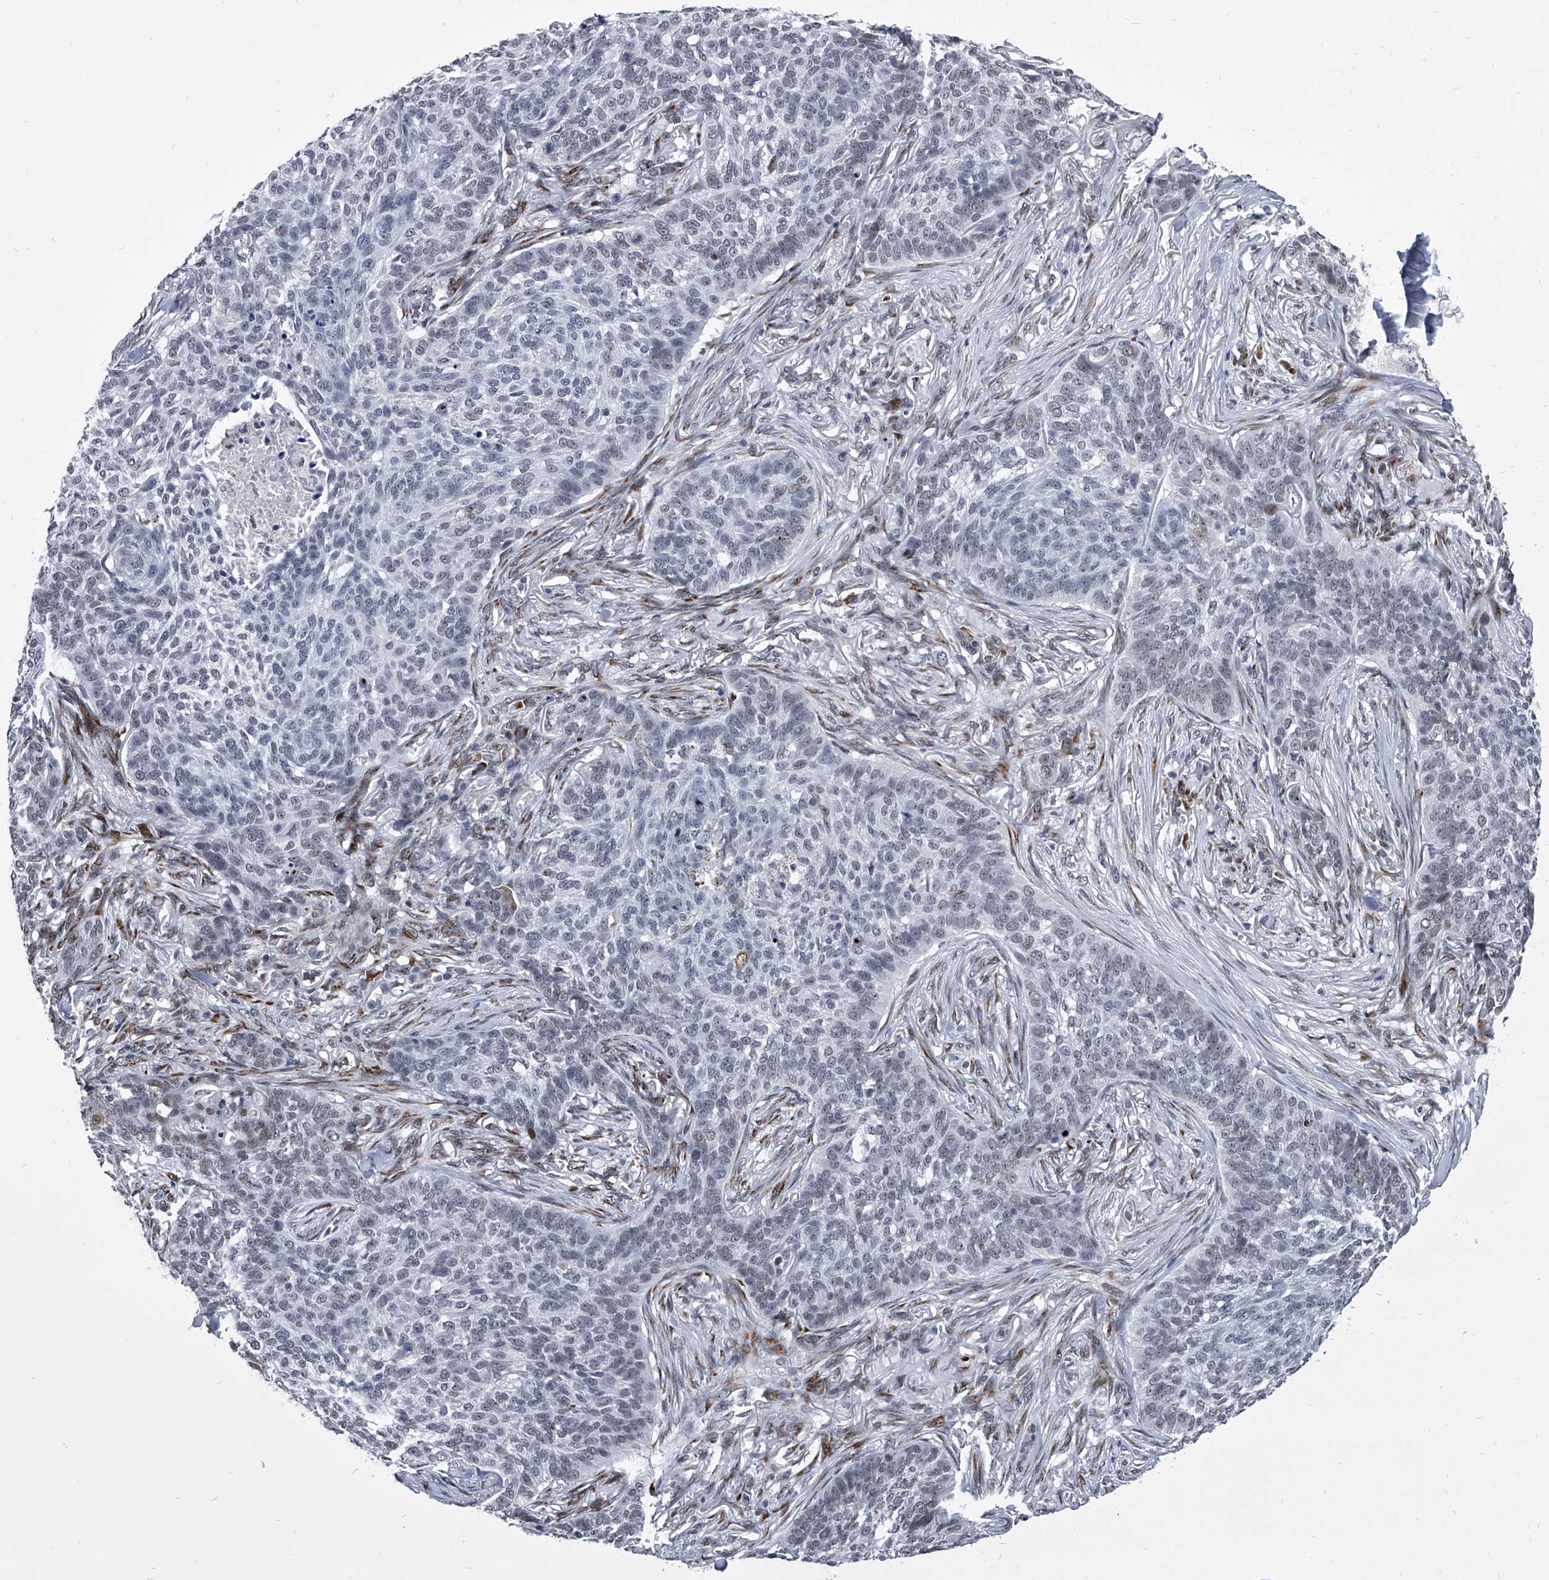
{"staining": {"intensity": "weak", "quantity": "<25%", "location": "nuclear"}, "tissue": "skin cancer", "cell_type": "Tumor cells", "image_type": "cancer", "snomed": [{"axis": "morphology", "description": "Basal cell carcinoma"}, {"axis": "topography", "description": "Skin"}], "caption": "IHC photomicrograph of skin basal cell carcinoma stained for a protein (brown), which demonstrates no positivity in tumor cells. Nuclei are stained in blue.", "gene": "CMTR1", "patient": {"sex": "male", "age": 85}}